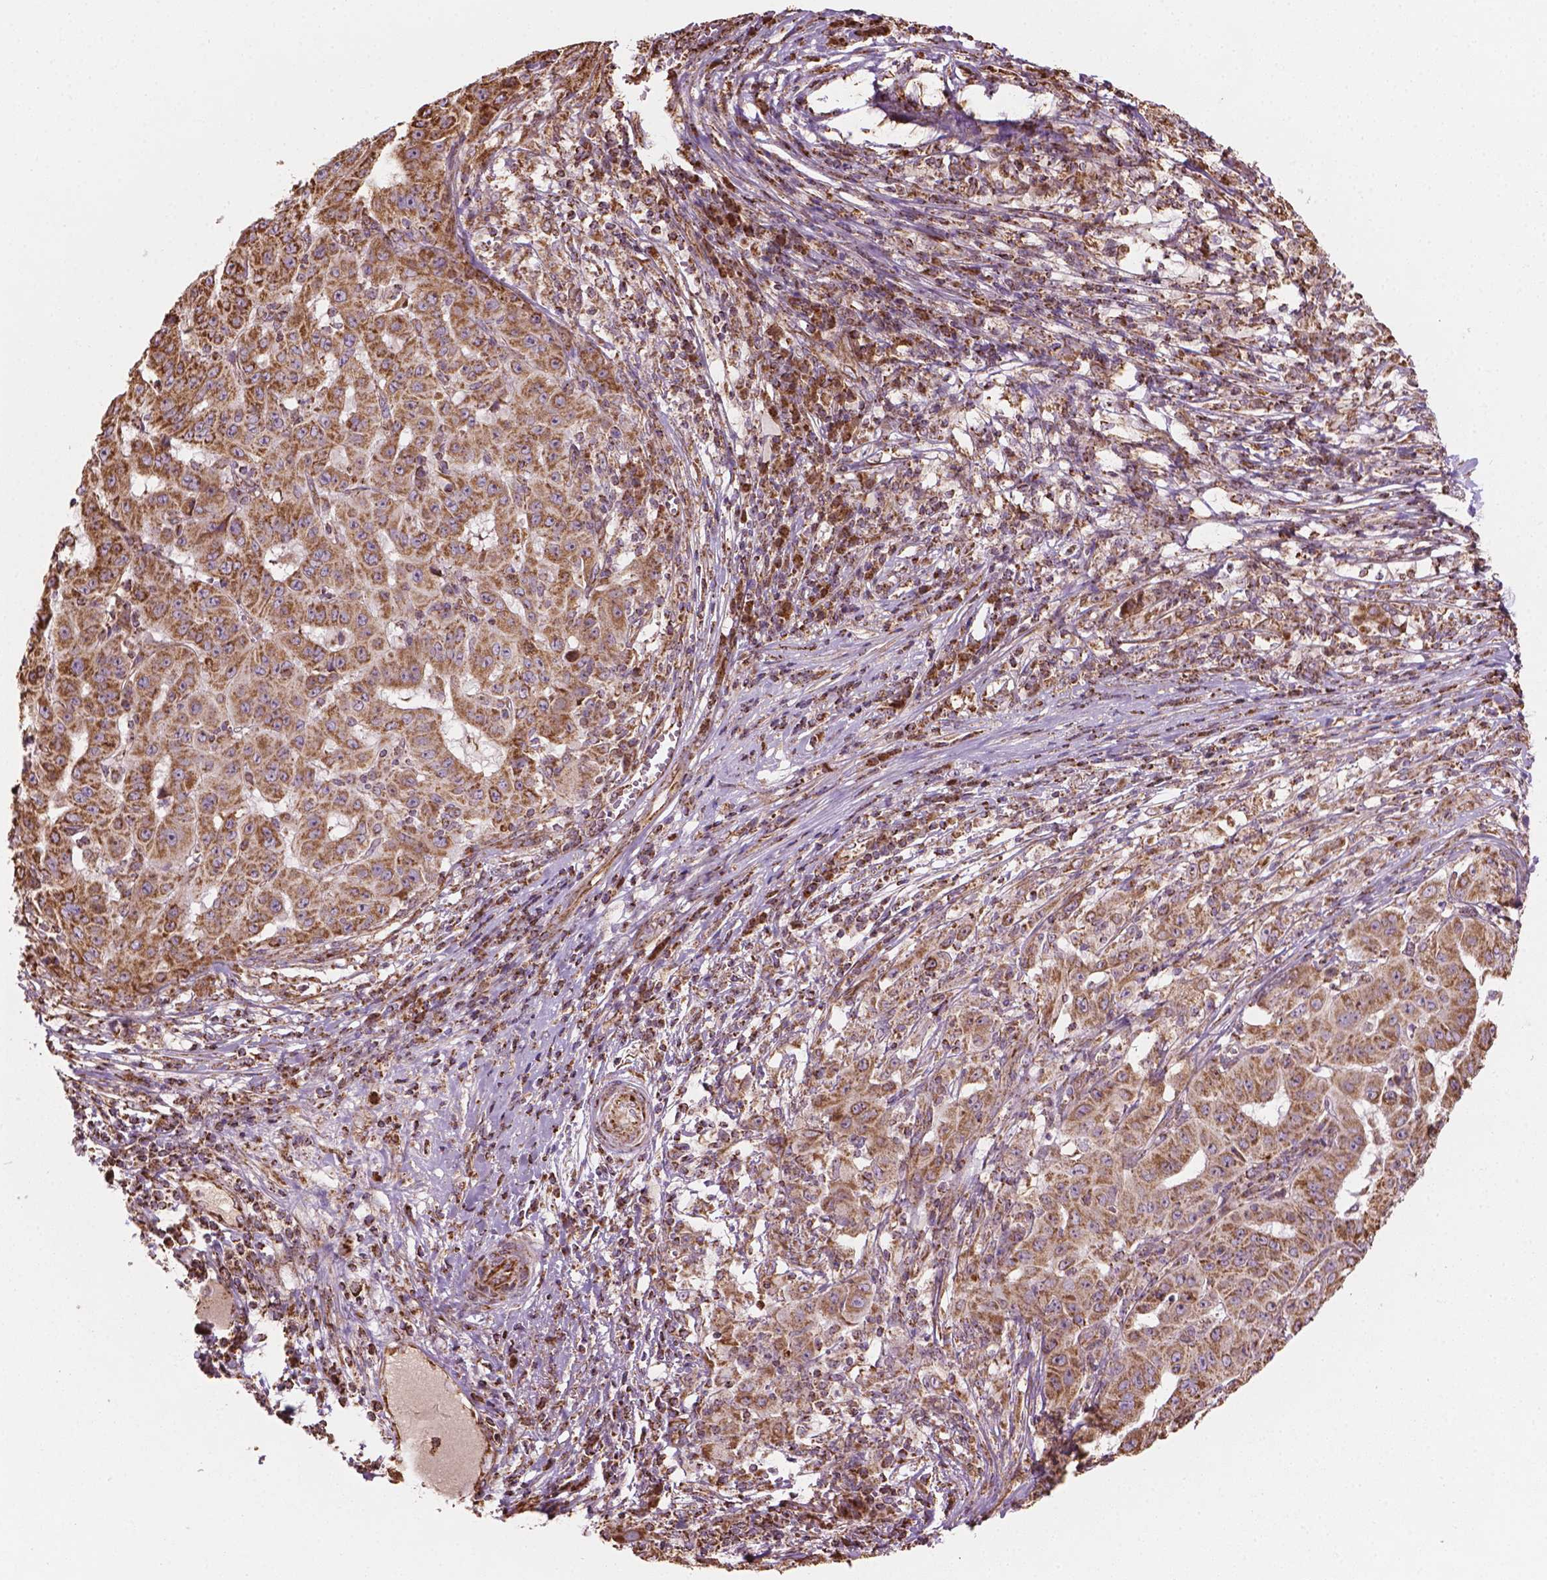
{"staining": {"intensity": "moderate", "quantity": ">75%", "location": "cytoplasmic/membranous"}, "tissue": "pancreatic cancer", "cell_type": "Tumor cells", "image_type": "cancer", "snomed": [{"axis": "morphology", "description": "Adenocarcinoma, NOS"}, {"axis": "topography", "description": "Pancreas"}], "caption": "Tumor cells display moderate cytoplasmic/membranous positivity in about >75% of cells in pancreatic cancer.", "gene": "HS3ST3A1", "patient": {"sex": "male", "age": 63}}